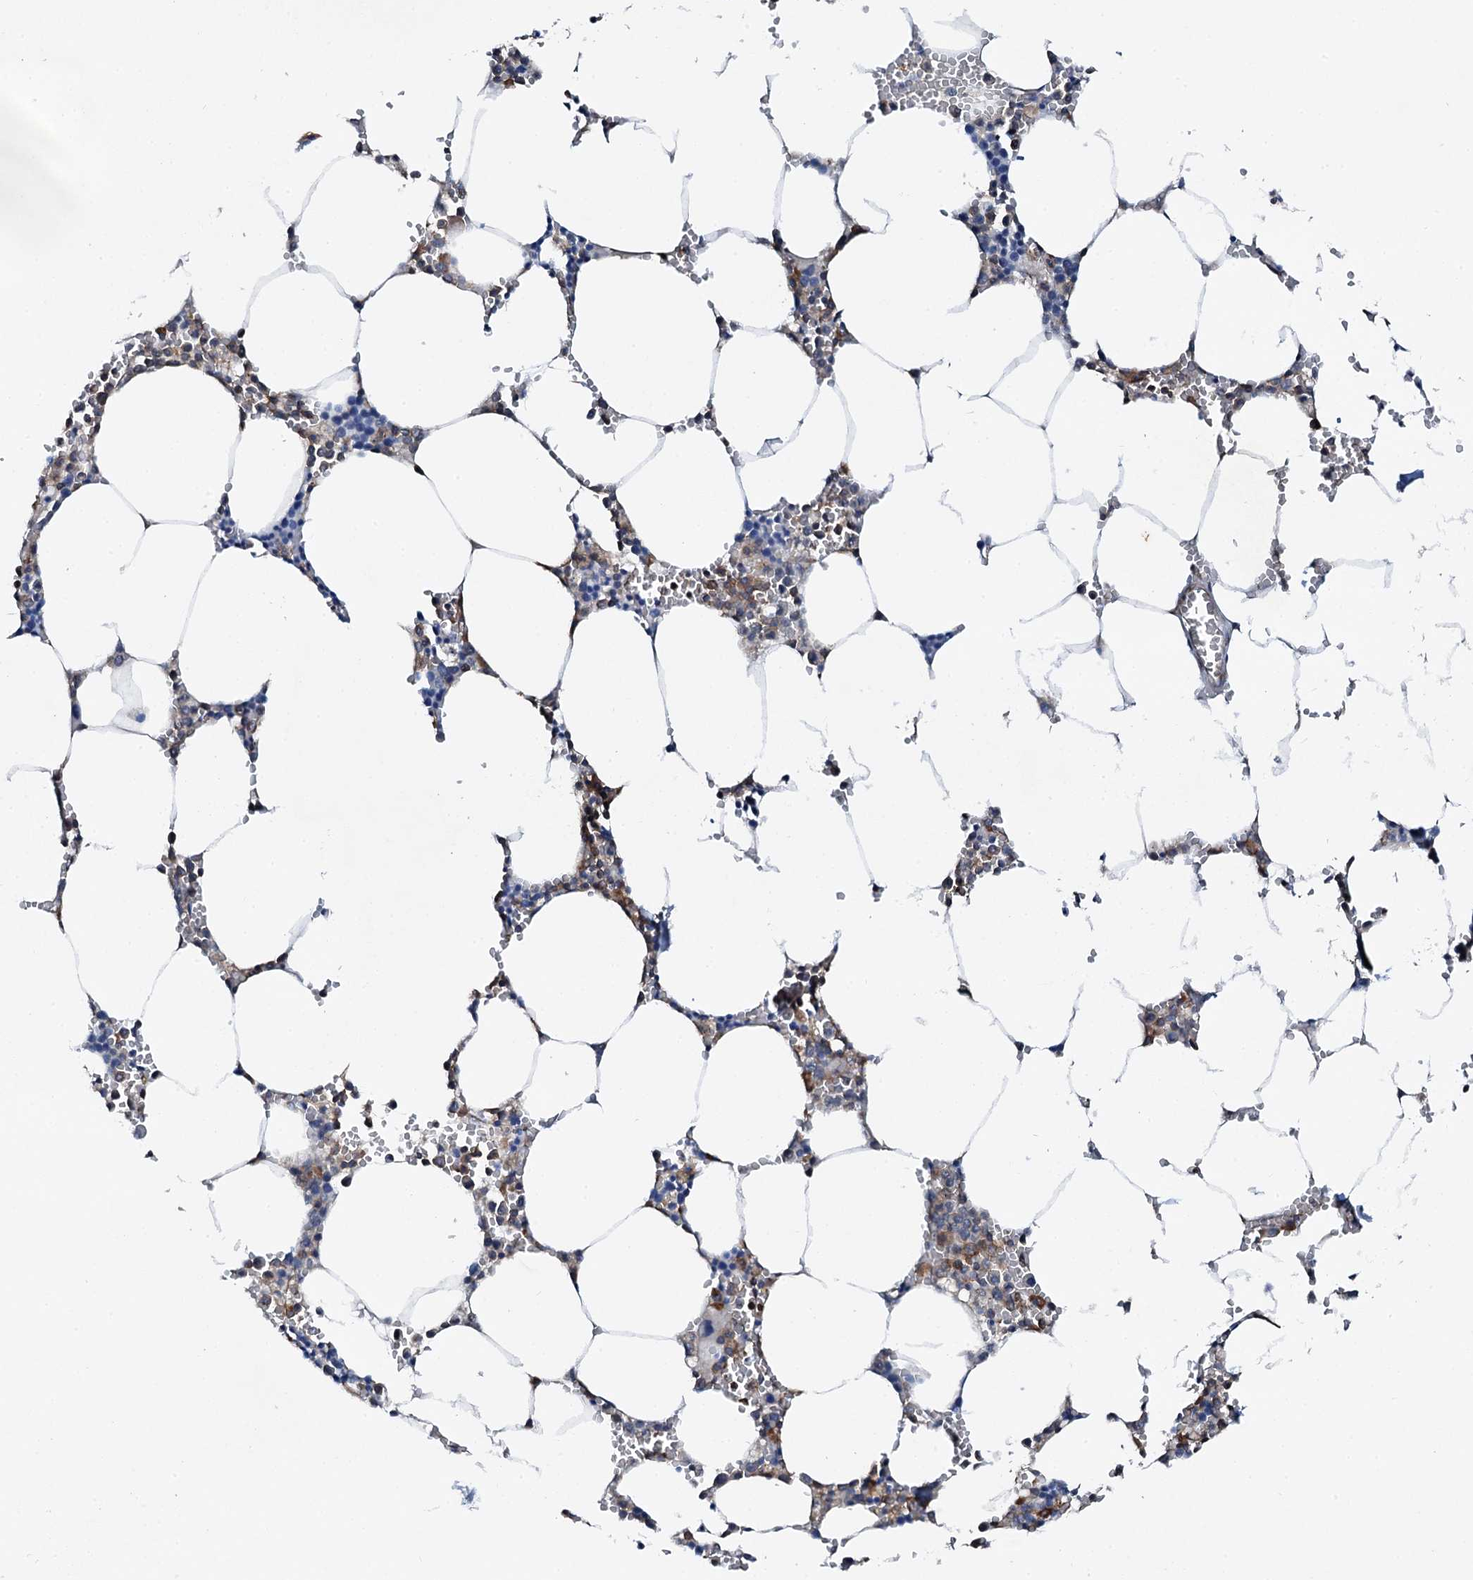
{"staining": {"intensity": "moderate", "quantity": "<25%", "location": "cytoplasmic/membranous"}, "tissue": "bone marrow", "cell_type": "Hematopoietic cells", "image_type": "normal", "snomed": [{"axis": "morphology", "description": "Normal tissue, NOS"}, {"axis": "topography", "description": "Bone marrow"}], "caption": "Moderate cytoplasmic/membranous expression for a protein is appreciated in approximately <25% of hematopoietic cells of normal bone marrow using immunohistochemistry (IHC).", "gene": "EDC4", "patient": {"sex": "male", "age": 70}}